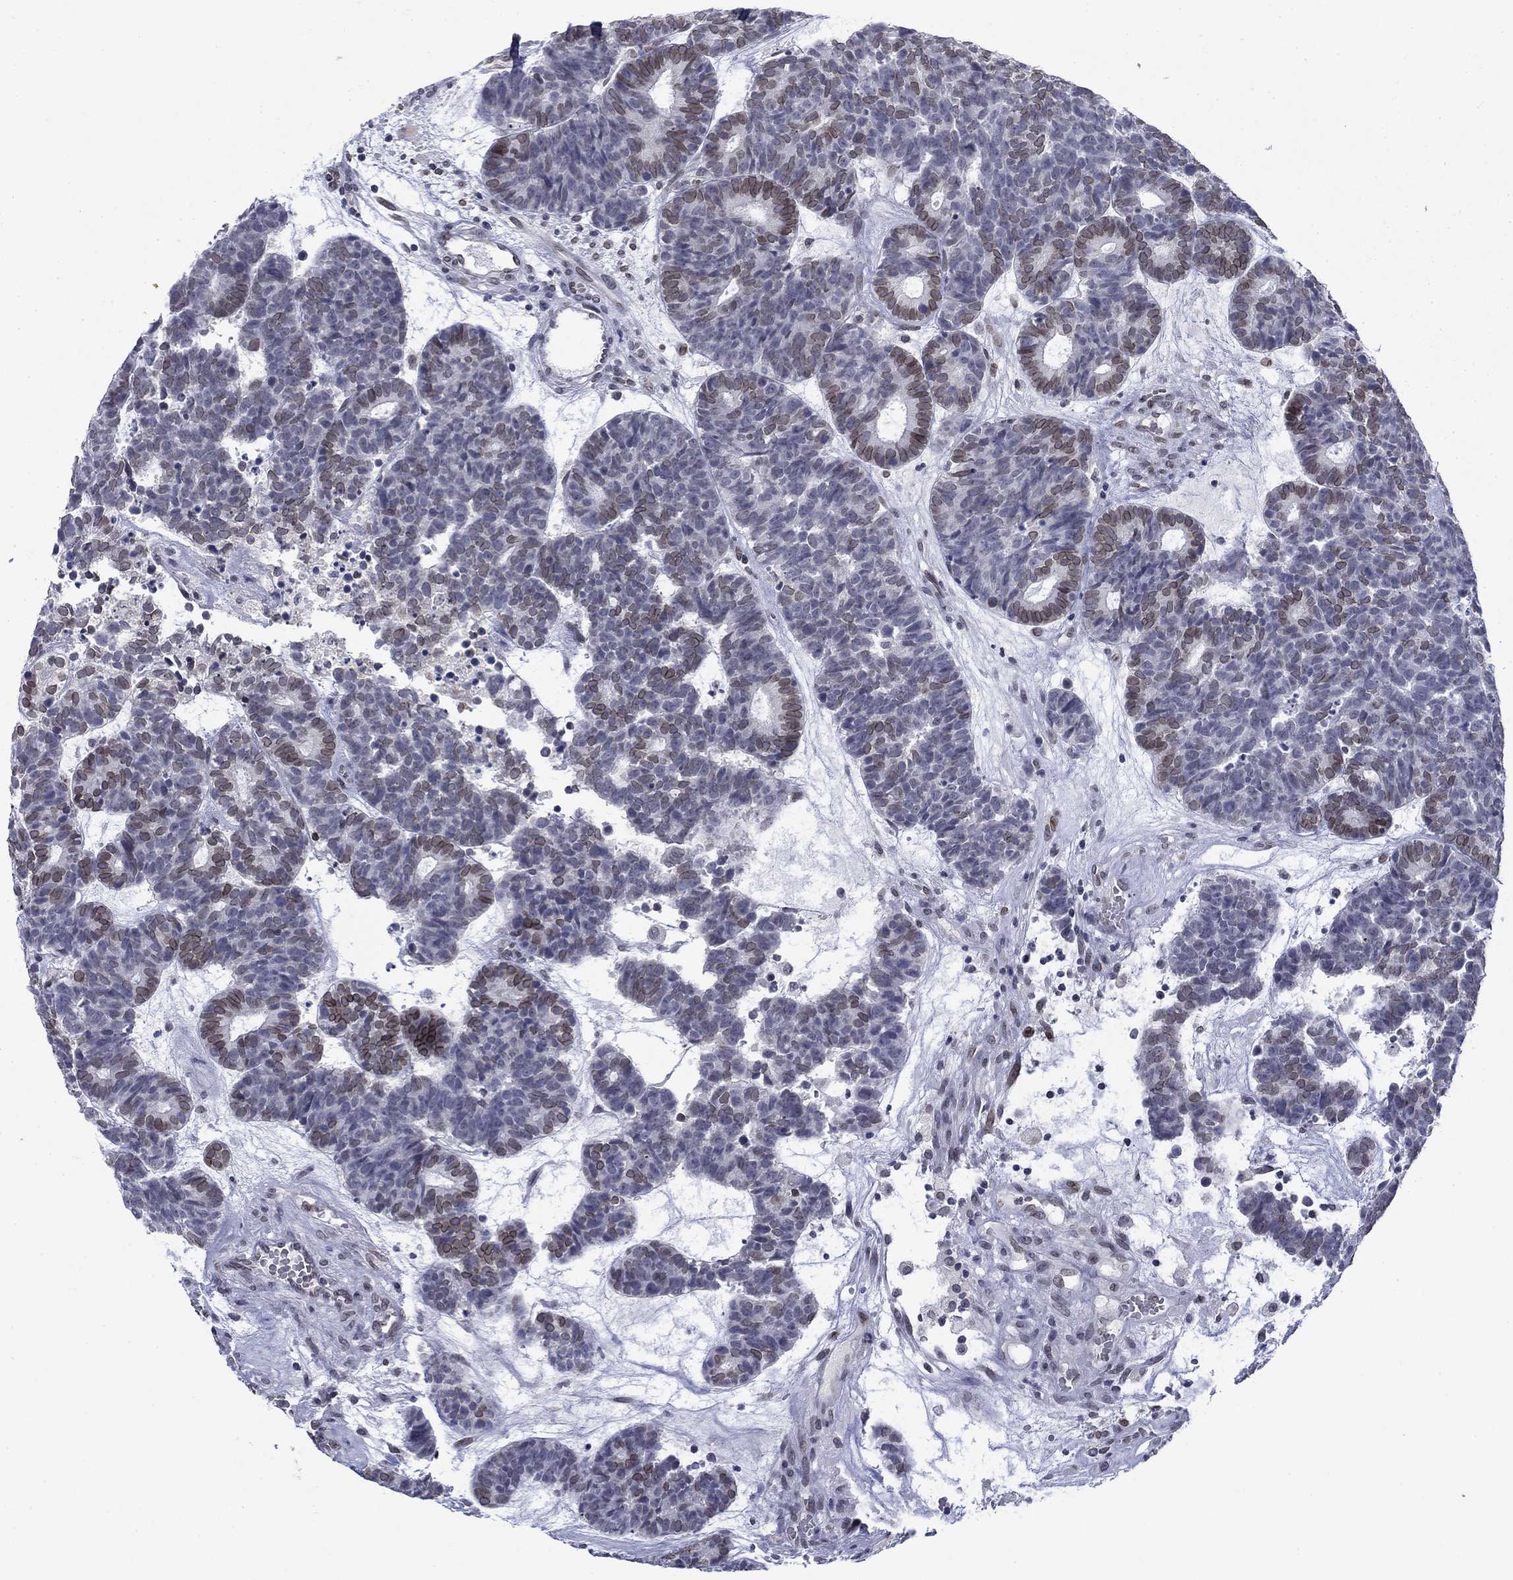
{"staining": {"intensity": "strong", "quantity": "<25%", "location": "cytoplasmic/membranous,nuclear"}, "tissue": "head and neck cancer", "cell_type": "Tumor cells", "image_type": "cancer", "snomed": [{"axis": "morphology", "description": "Adenocarcinoma, NOS"}, {"axis": "topography", "description": "Head-Neck"}], "caption": "Strong cytoplasmic/membranous and nuclear protein staining is seen in about <25% of tumor cells in adenocarcinoma (head and neck).", "gene": "TOR1AIP1", "patient": {"sex": "female", "age": 81}}